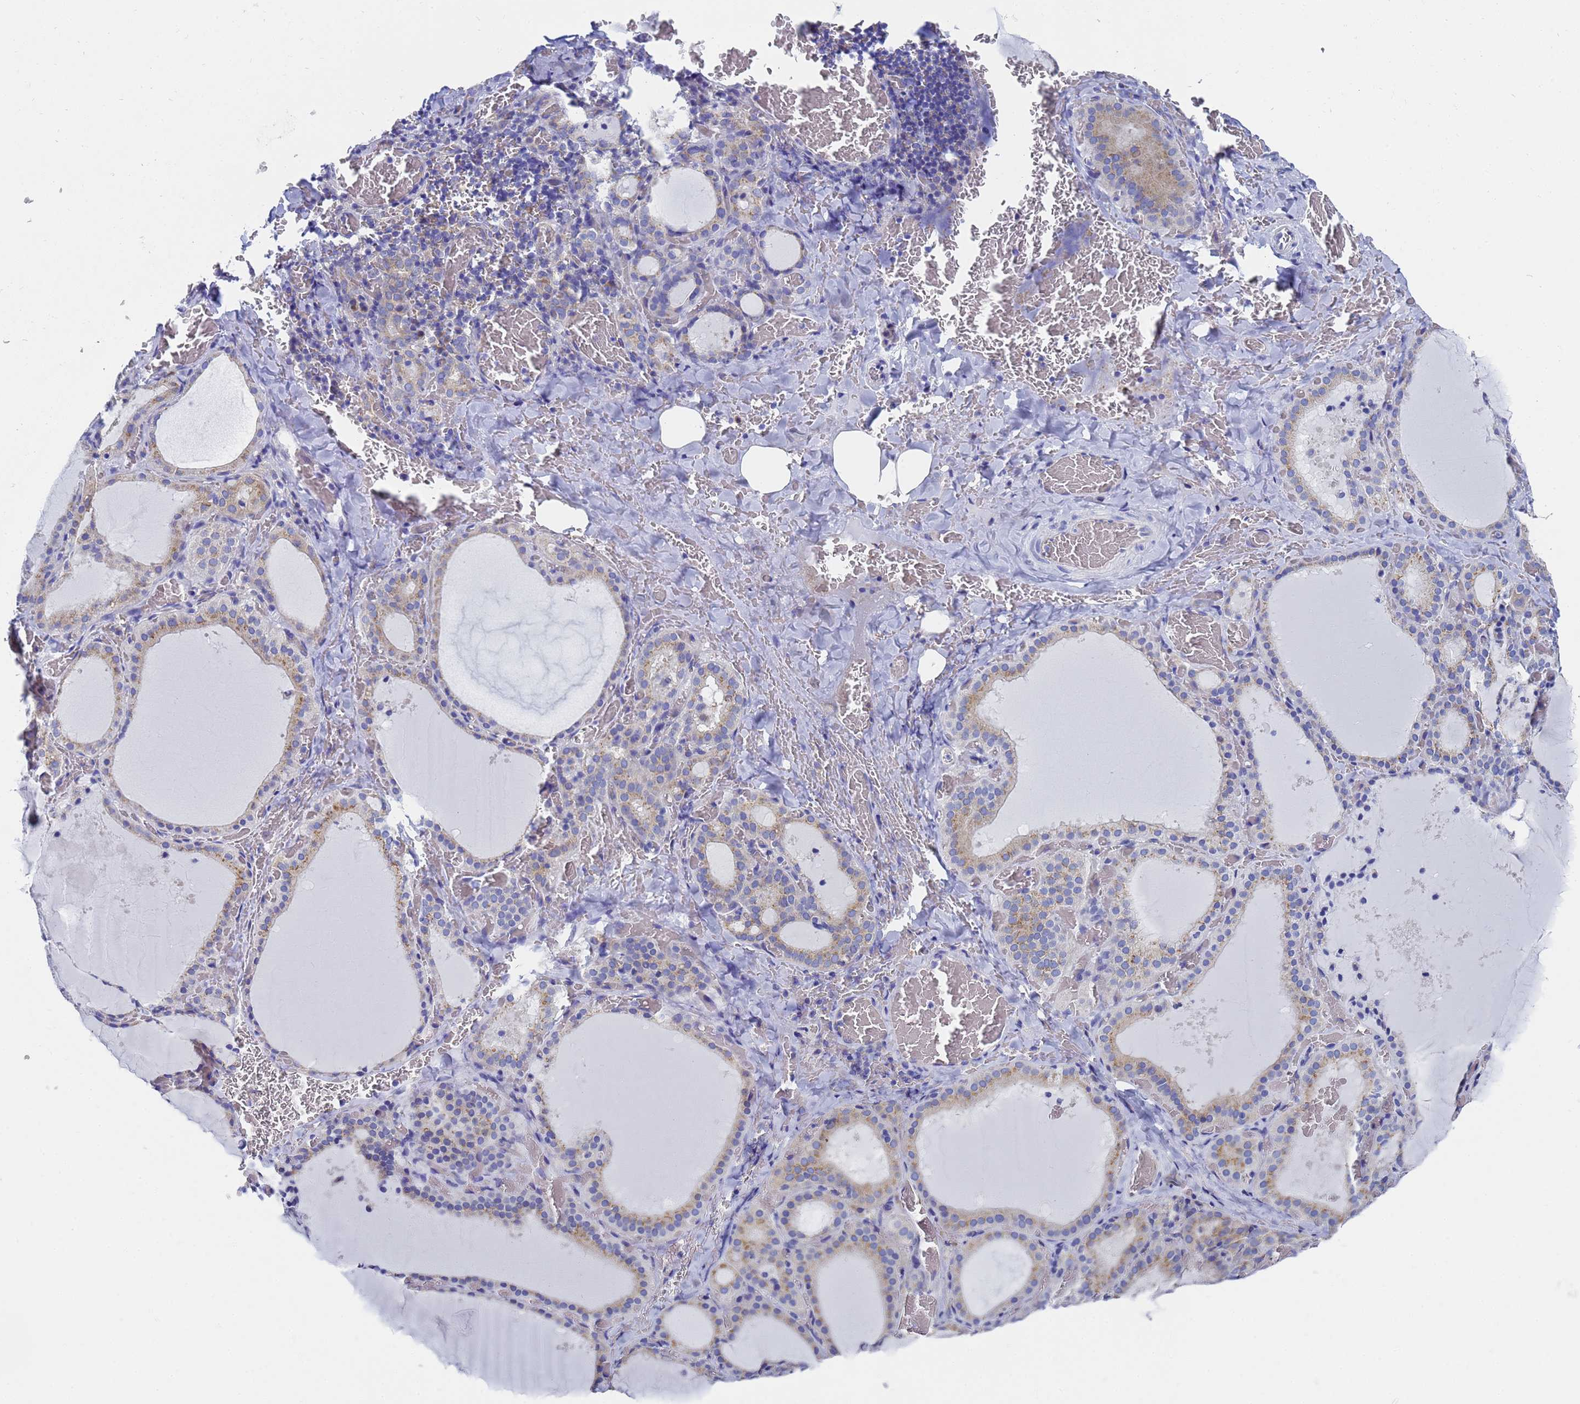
{"staining": {"intensity": "moderate", "quantity": "<25%", "location": "cytoplasmic/membranous"}, "tissue": "thyroid gland", "cell_type": "Glandular cells", "image_type": "normal", "snomed": [{"axis": "morphology", "description": "Normal tissue, NOS"}, {"axis": "topography", "description": "Thyroid gland"}], "caption": "Thyroid gland stained for a protein (brown) exhibits moderate cytoplasmic/membranous positive staining in about <25% of glandular cells.", "gene": "TM4SF4", "patient": {"sex": "female", "age": 39}}